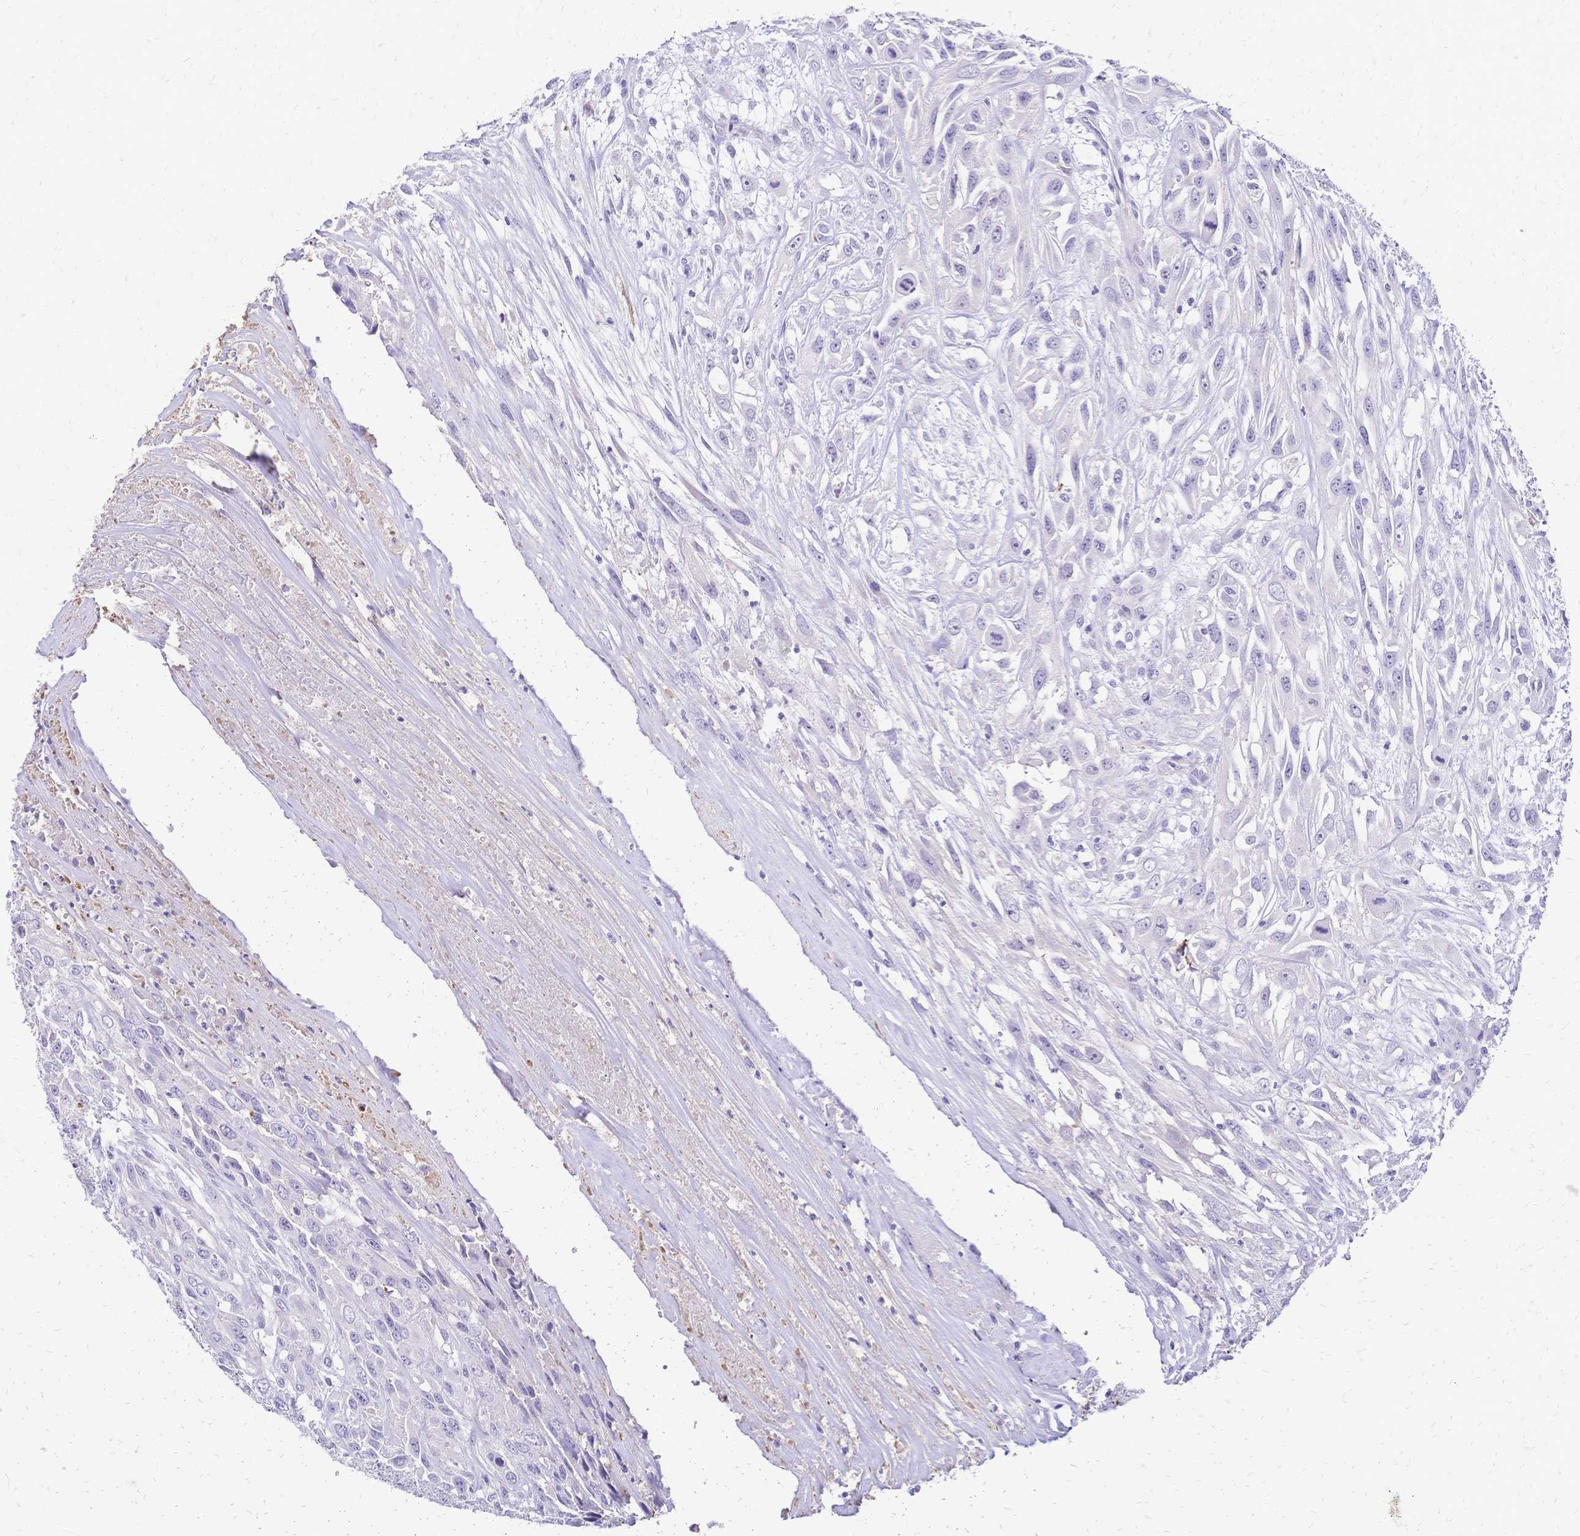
{"staining": {"intensity": "negative", "quantity": "none", "location": "none"}, "tissue": "urothelial cancer", "cell_type": "Tumor cells", "image_type": "cancer", "snomed": [{"axis": "morphology", "description": "Urothelial carcinoma, High grade"}, {"axis": "topography", "description": "Urinary bladder"}], "caption": "The IHC histopathology image has no significant staining in tumor cells of urothelial carcinoma (high-grade) tissue. (DAB IHC with hematoxylin counter stain).", "gene": "IL2RA", "patient": {"sex": "male", "age": 67}}